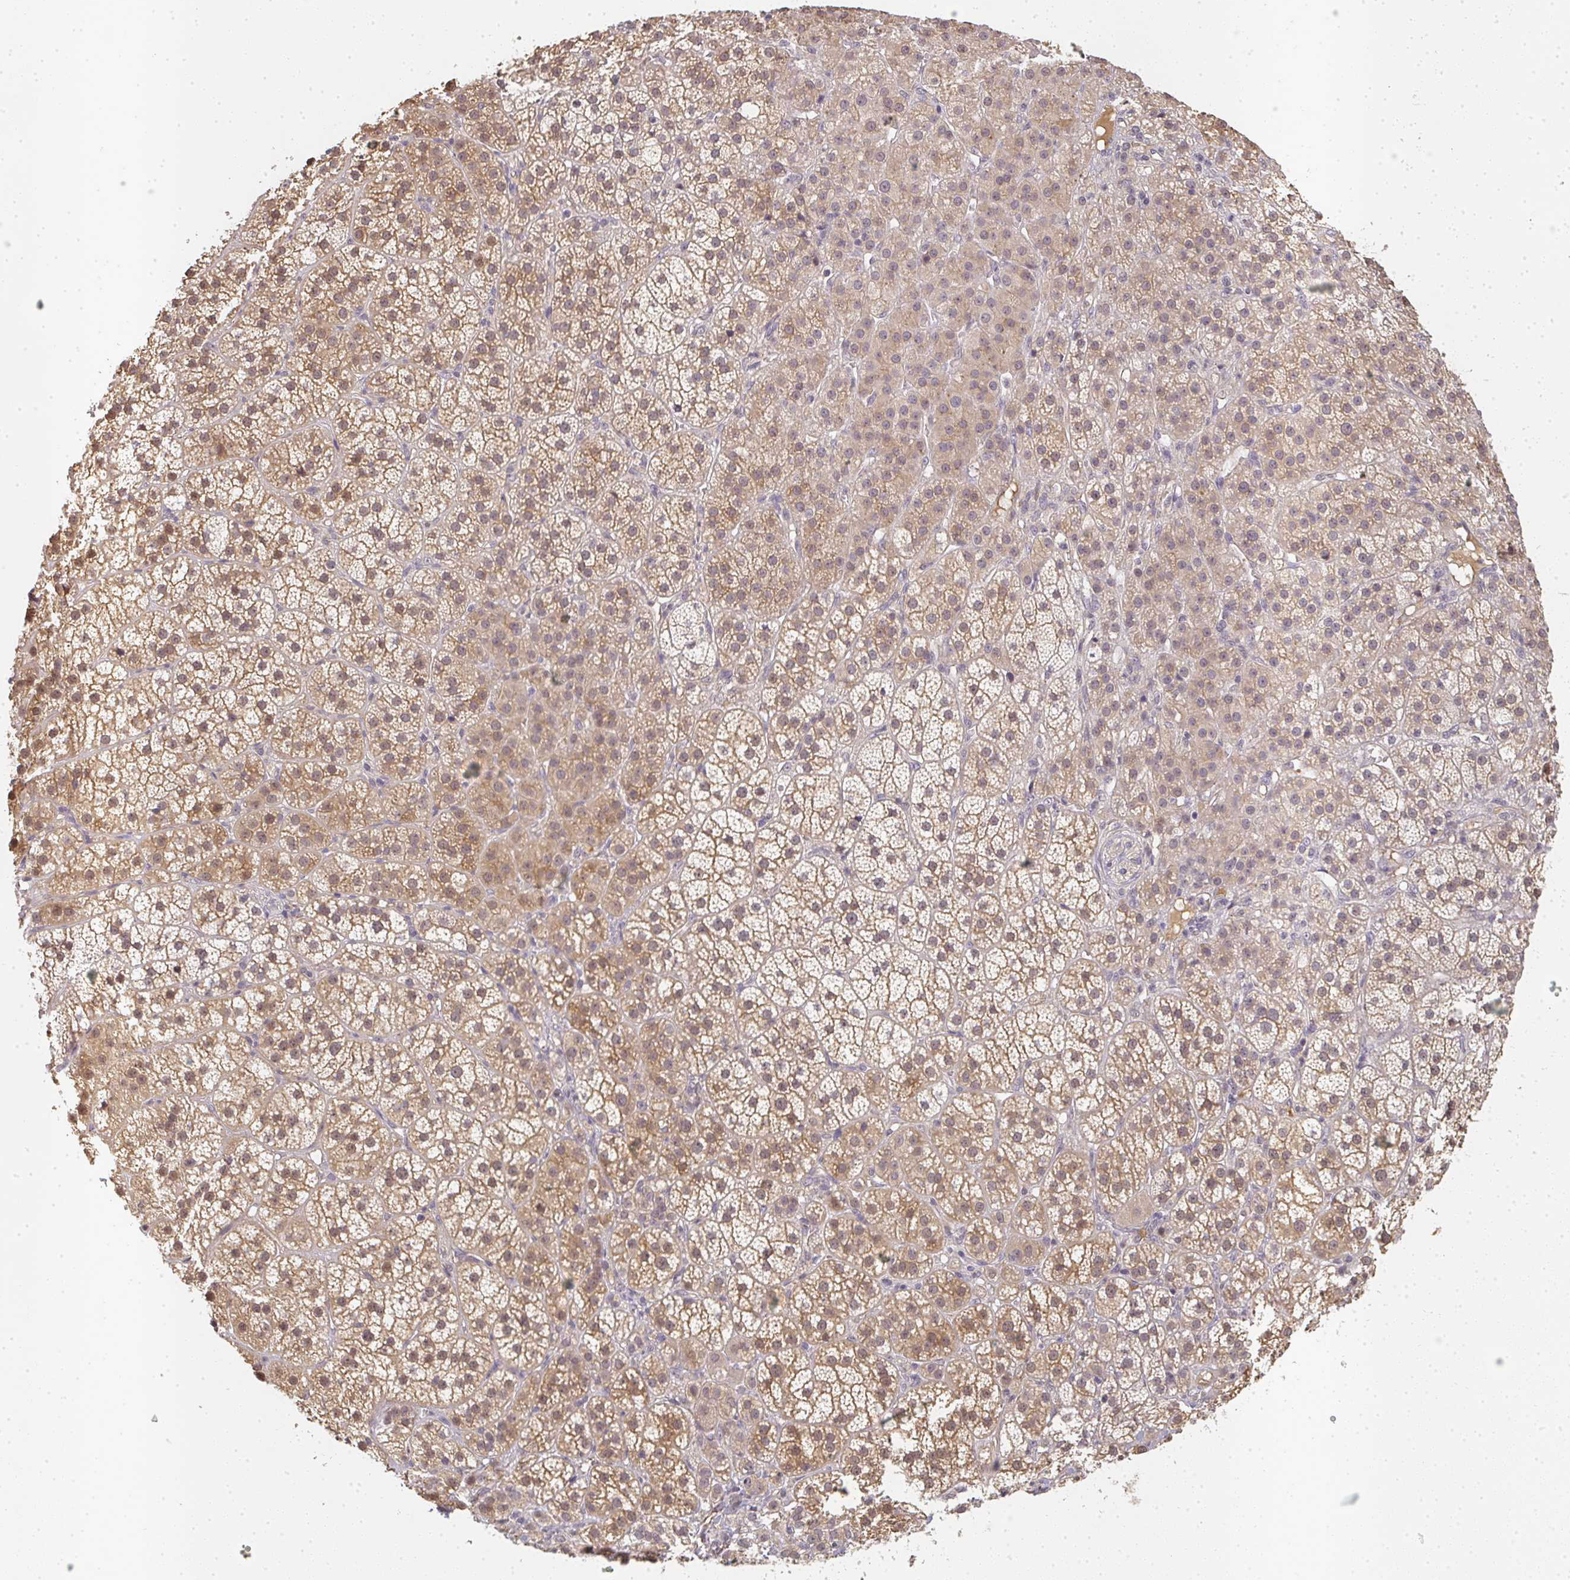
{"staining": {"intensity": "moderate", "quantity": "25%-75%", "location": "cytoplasmic/membranous"}, "tissue": "adrenal gland", "cell_type": "Glandular cells", "image_type": "normal", "snomed": [{"axis": "morphology", "description": "Normal tissue, NOS"}, {"axis": "topography", "description": "Adrenal gland"}], "caption": "IHC (DAB (3,3'-diaminobenzidine)) staining of normal human adrenal gland exhibits moderate cytoplasmic/membranous protein expression in approximately 25%-75% of glandular cells.", "gene": "SLC35B3", "patient": {"sex": "female", "age": 60}}